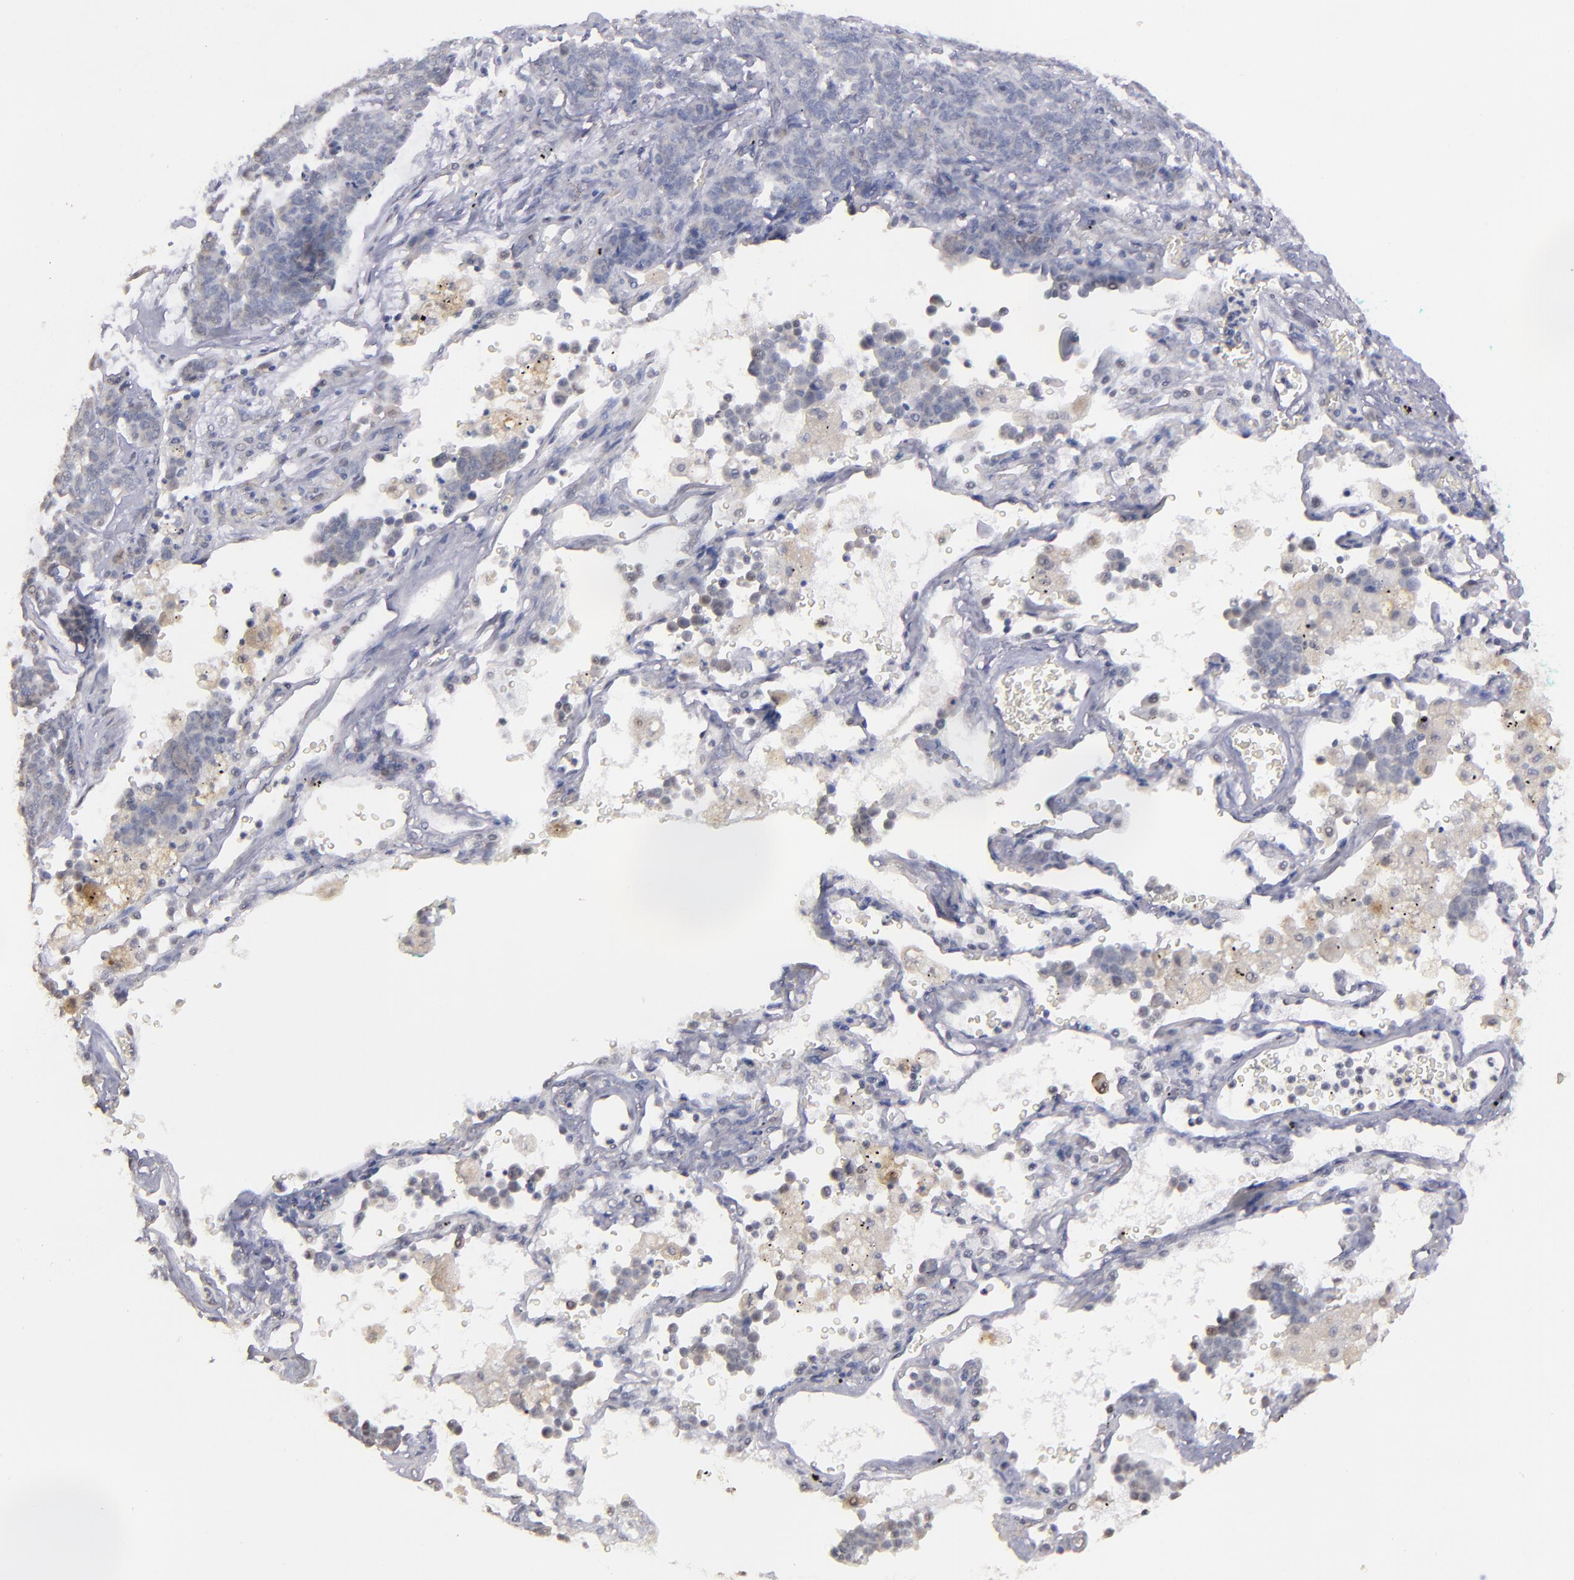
{"staining": {"intensity": "weak", "quantity": "25%-75%", "location": "cytoplasmic/membranous"}, "tissue": "lung cancer", "cell_type": "Tumor cells", "image_type": "cancer", "snomed": [{"axis": "morphology", "description": "Neoplasm, malignant, NOS"}, {"axis": "topography", "description": "Lung"}], "caption": "Protein staining reveals weak cytoplasmic/membranous staining in approximately 25%-75% of tumor cells in neoplasm (malignant) (lung).", "gene": "NRXN3", "patient": {"sex": "female", "age": 58}}